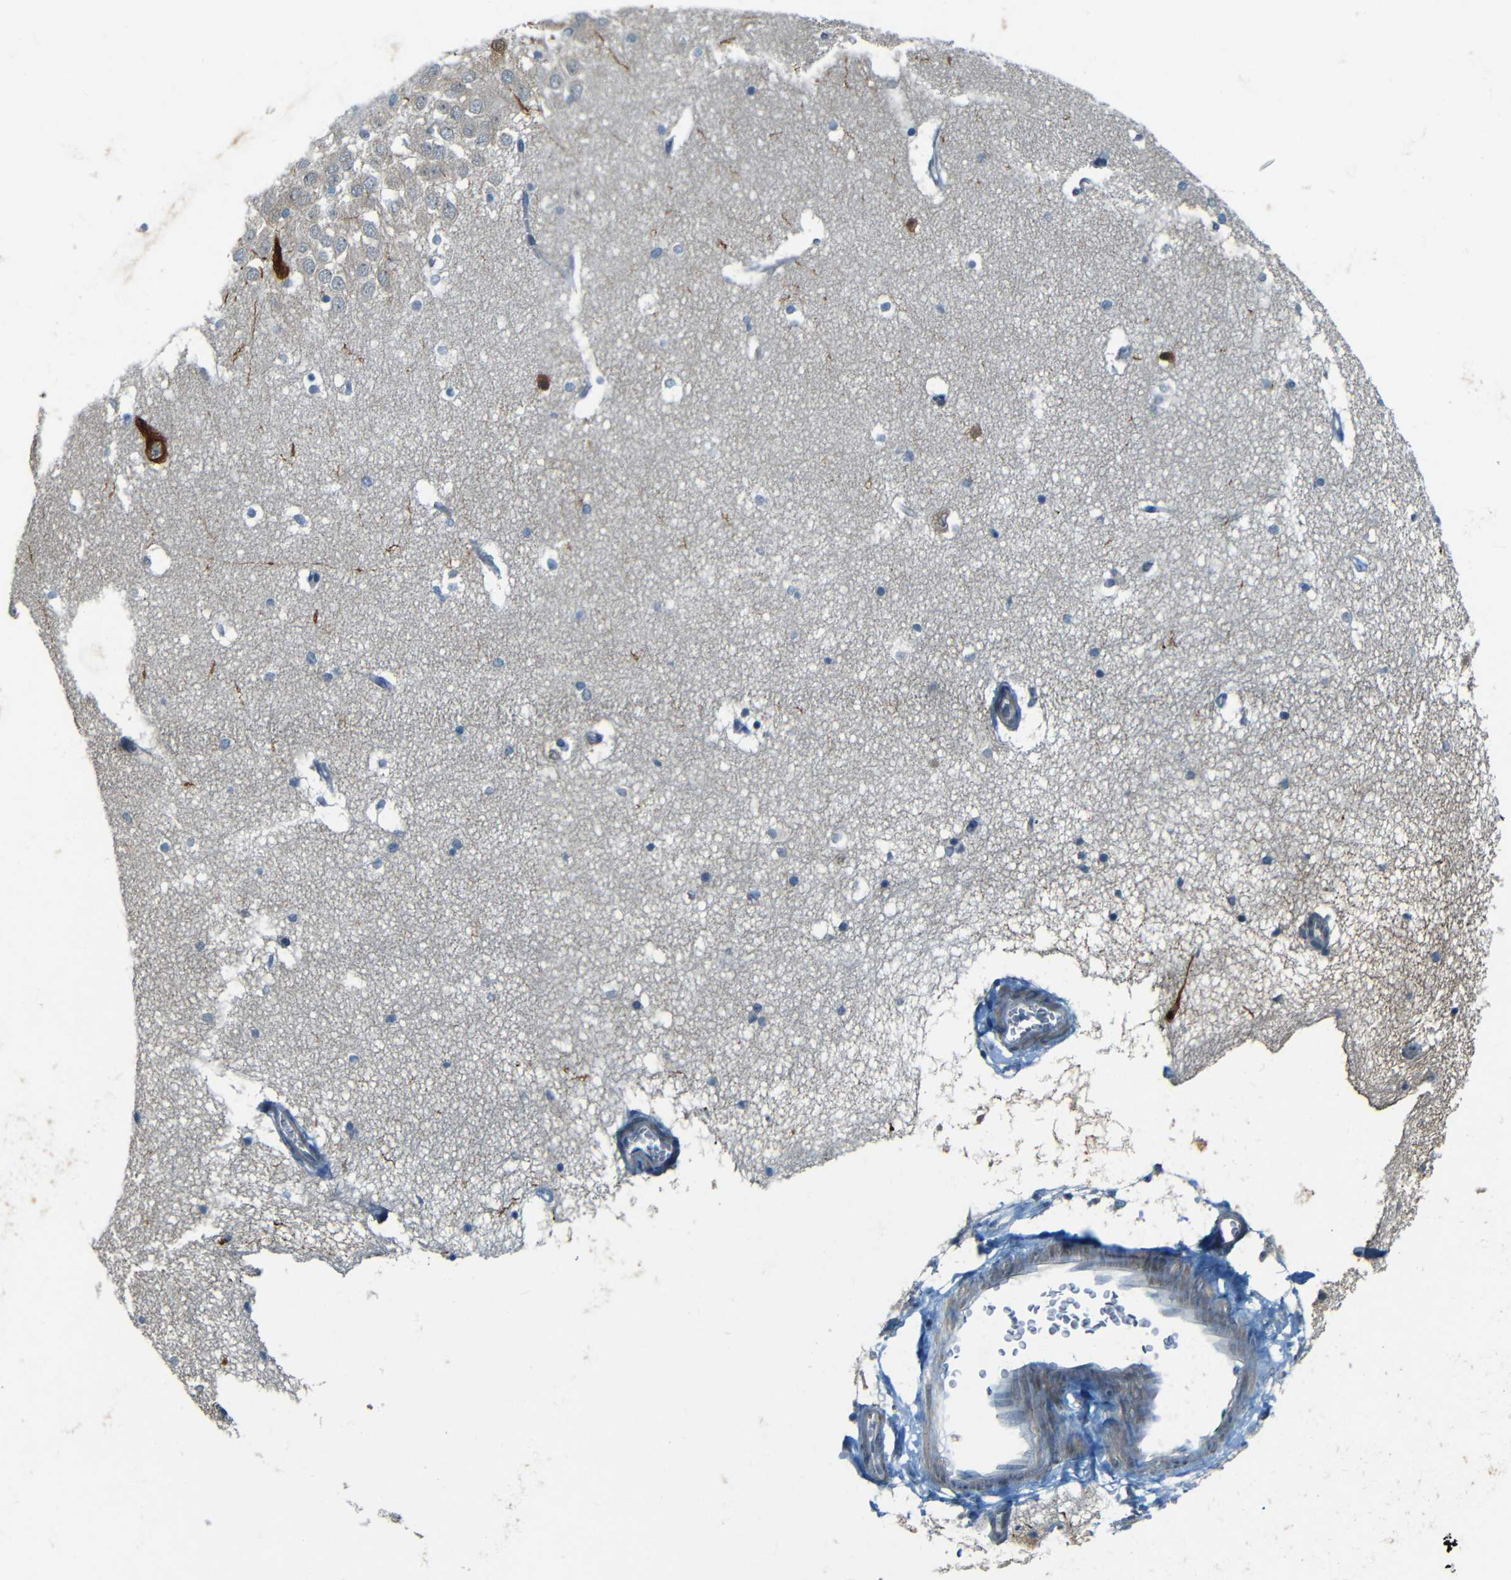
{"staining": {"intensity": "negative", "quantity": "none", "location": "none"}, "tissue": "hippocampus", "cell_type": "Glial cells", "image_type": "normal", "snomed": [{"axis": "morphology", "description": "Normal tissue, NOS"}, {"axis": "topography", "description": "Hippocampus"}], "caption": "Immunohistochemistry (IHC) photomicrograph of normal hippocampus stained for a protein (brown), which exhibits no positivity in glial cells. (DAB immunohistochemistry visualized using brightfield microscopy, high magnification).", "gene": "MAP2", "patient": {"sex": "male", "age": 45}}